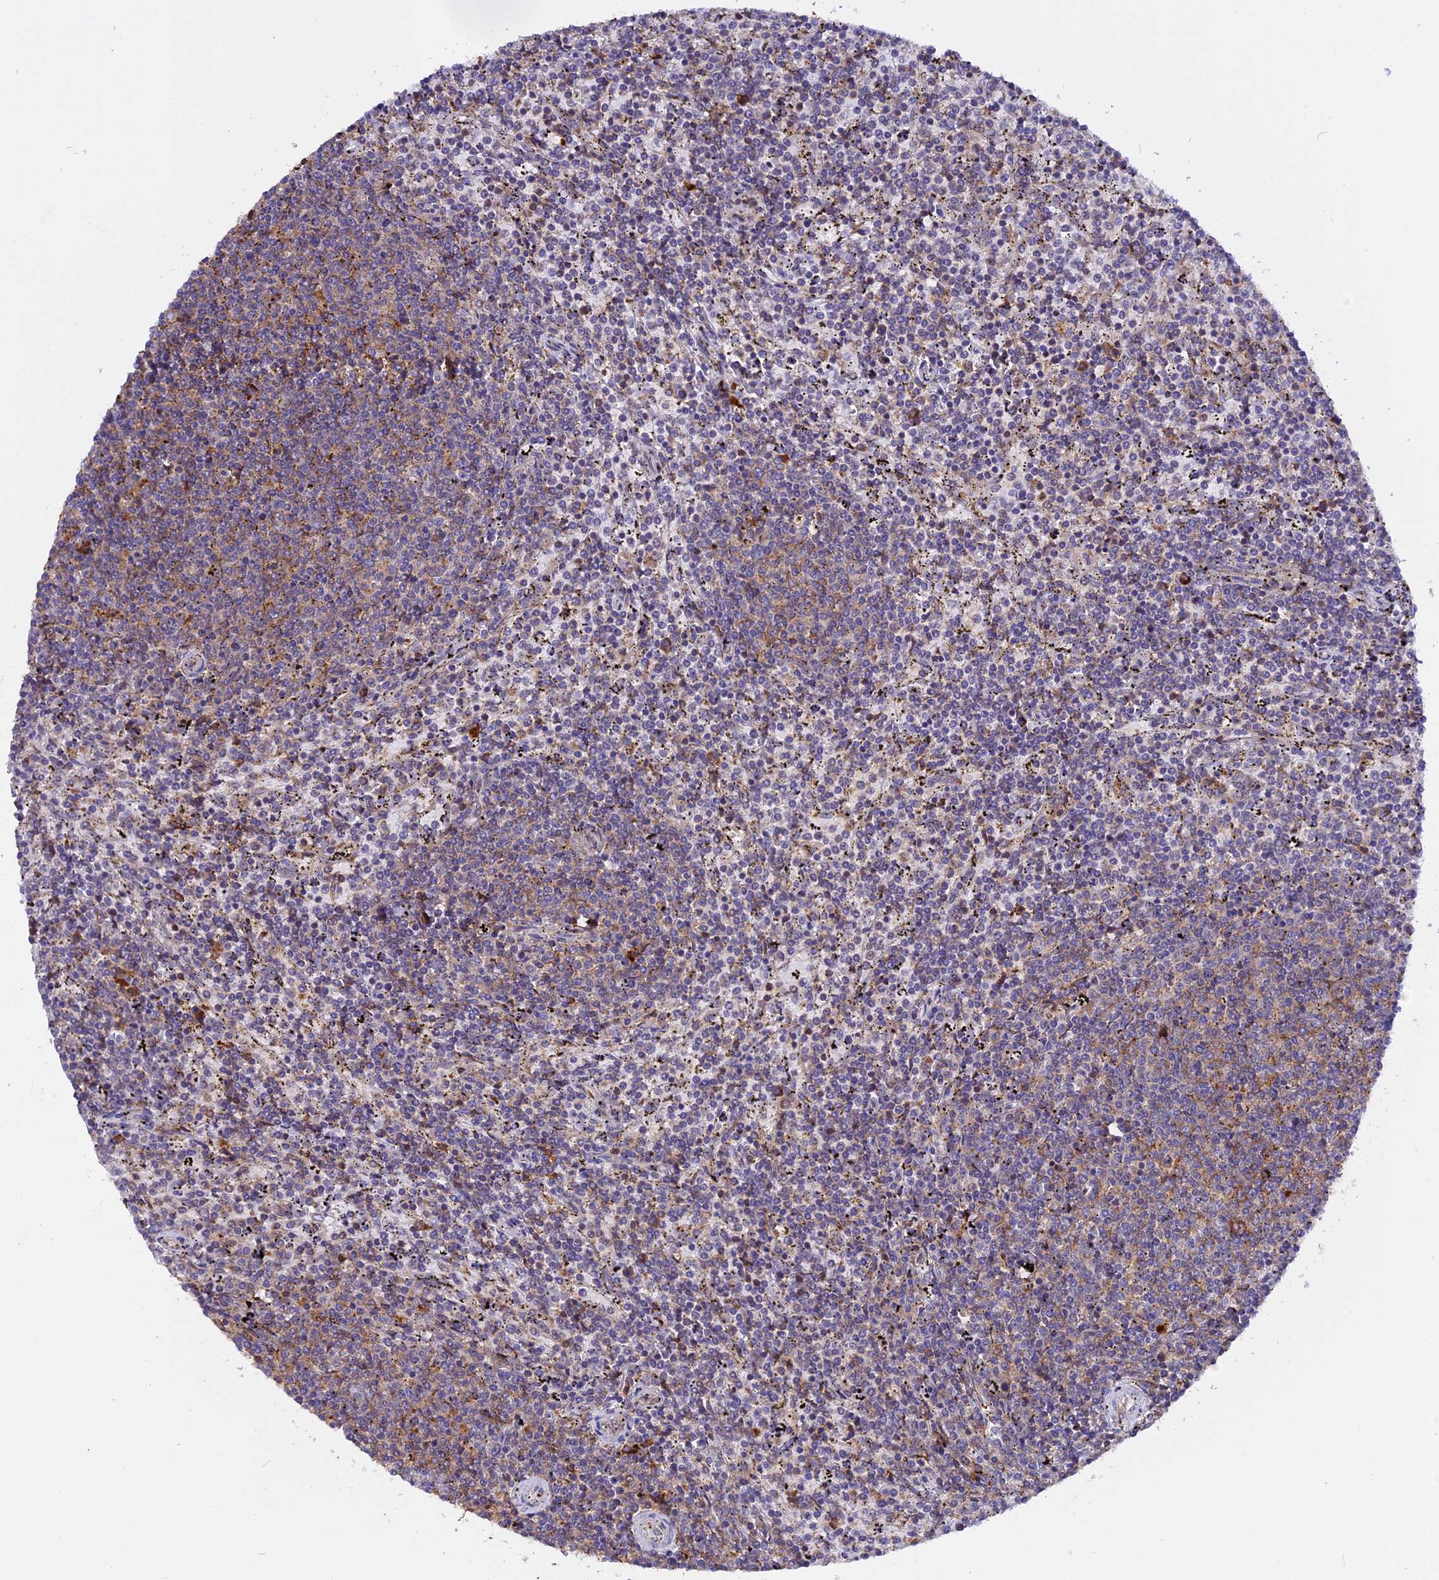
{"staining": {"intensity": "weak", "quantity": "25%-75%", "location": "cytoplasmic/membranous"}, "tissue": "lymphoma", "cell_type": "Tumor cells", "image_type": "cancer", "snomed": [{"axis": "morphology", "description": "Malignant lymphoma, non-Hodgkin's type, Low grade"}, {"axis": "topography", "description": "Spleen"}], "caption": "Lymphoma stained with a protein marker displays weak staining in tumor cells.", "gene": "GNPTAB", "patient": {"sex": "female", "age": 50}}